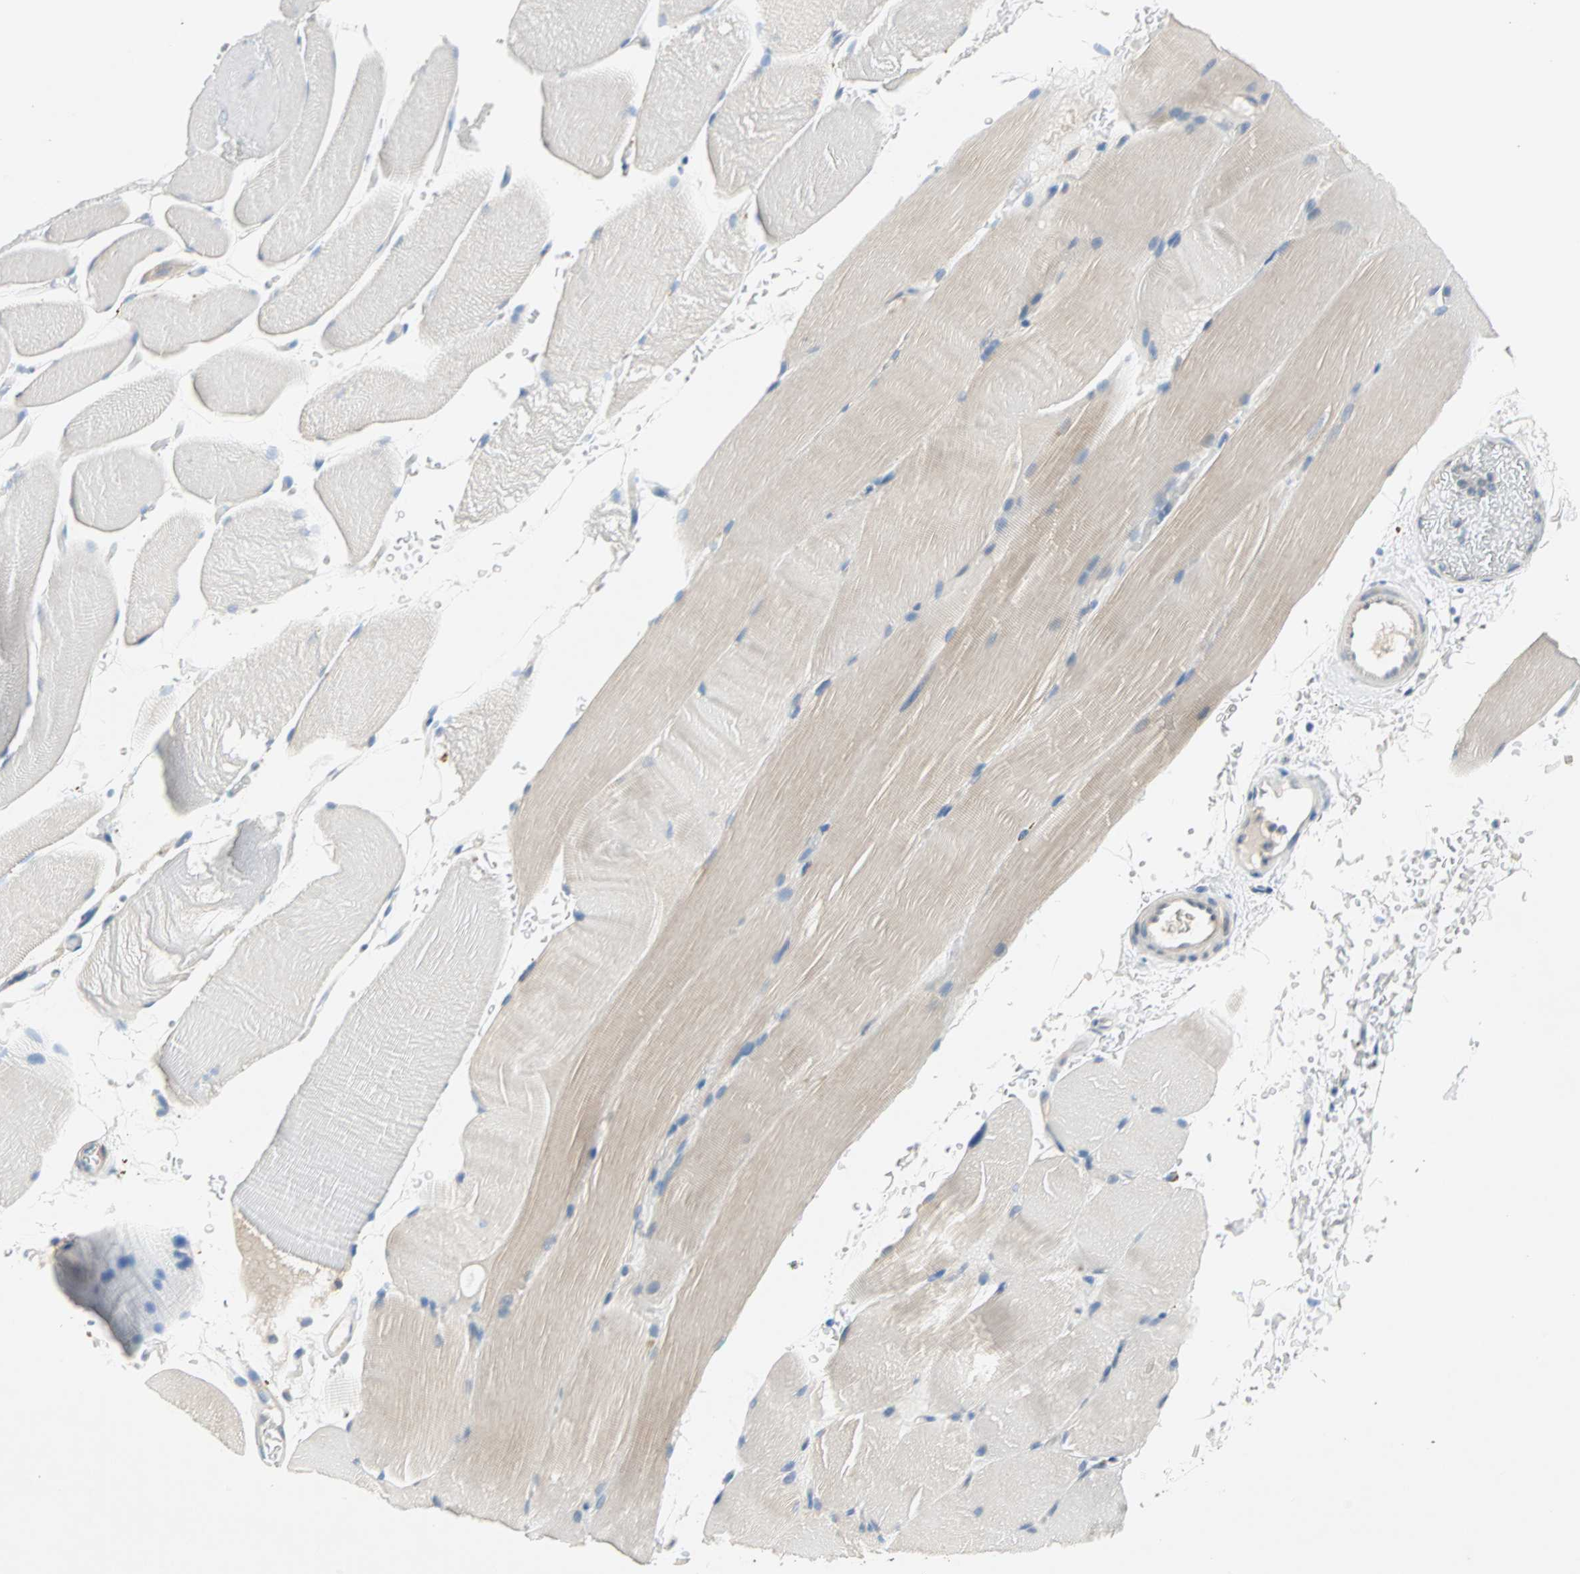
{"staining": {"intensity": "weak", "quantity": "25%-75%", "location": "cytoplasmic/membranous"}, "tissue": "skeletal muscle", "cell_type": "Myocytes", "image_type": "normal", "snomed": [{"axis": "morphology", "description": "Normal tissue, NOS"}, {"axis": "topography", "description": "Skeletal muscle"}], "caption": "Immunohistochemical staining of normal human skeletal muscle displays weak cytoplasmic/membranous protein expression in approximately 25%-75% of myocytes. (DAB (3,3'-diaminobenzidine) = brown stain, brightfield microscopy at high magnification).", "gene": "MPI", "patient": {"sex": "female", "age": 37}}